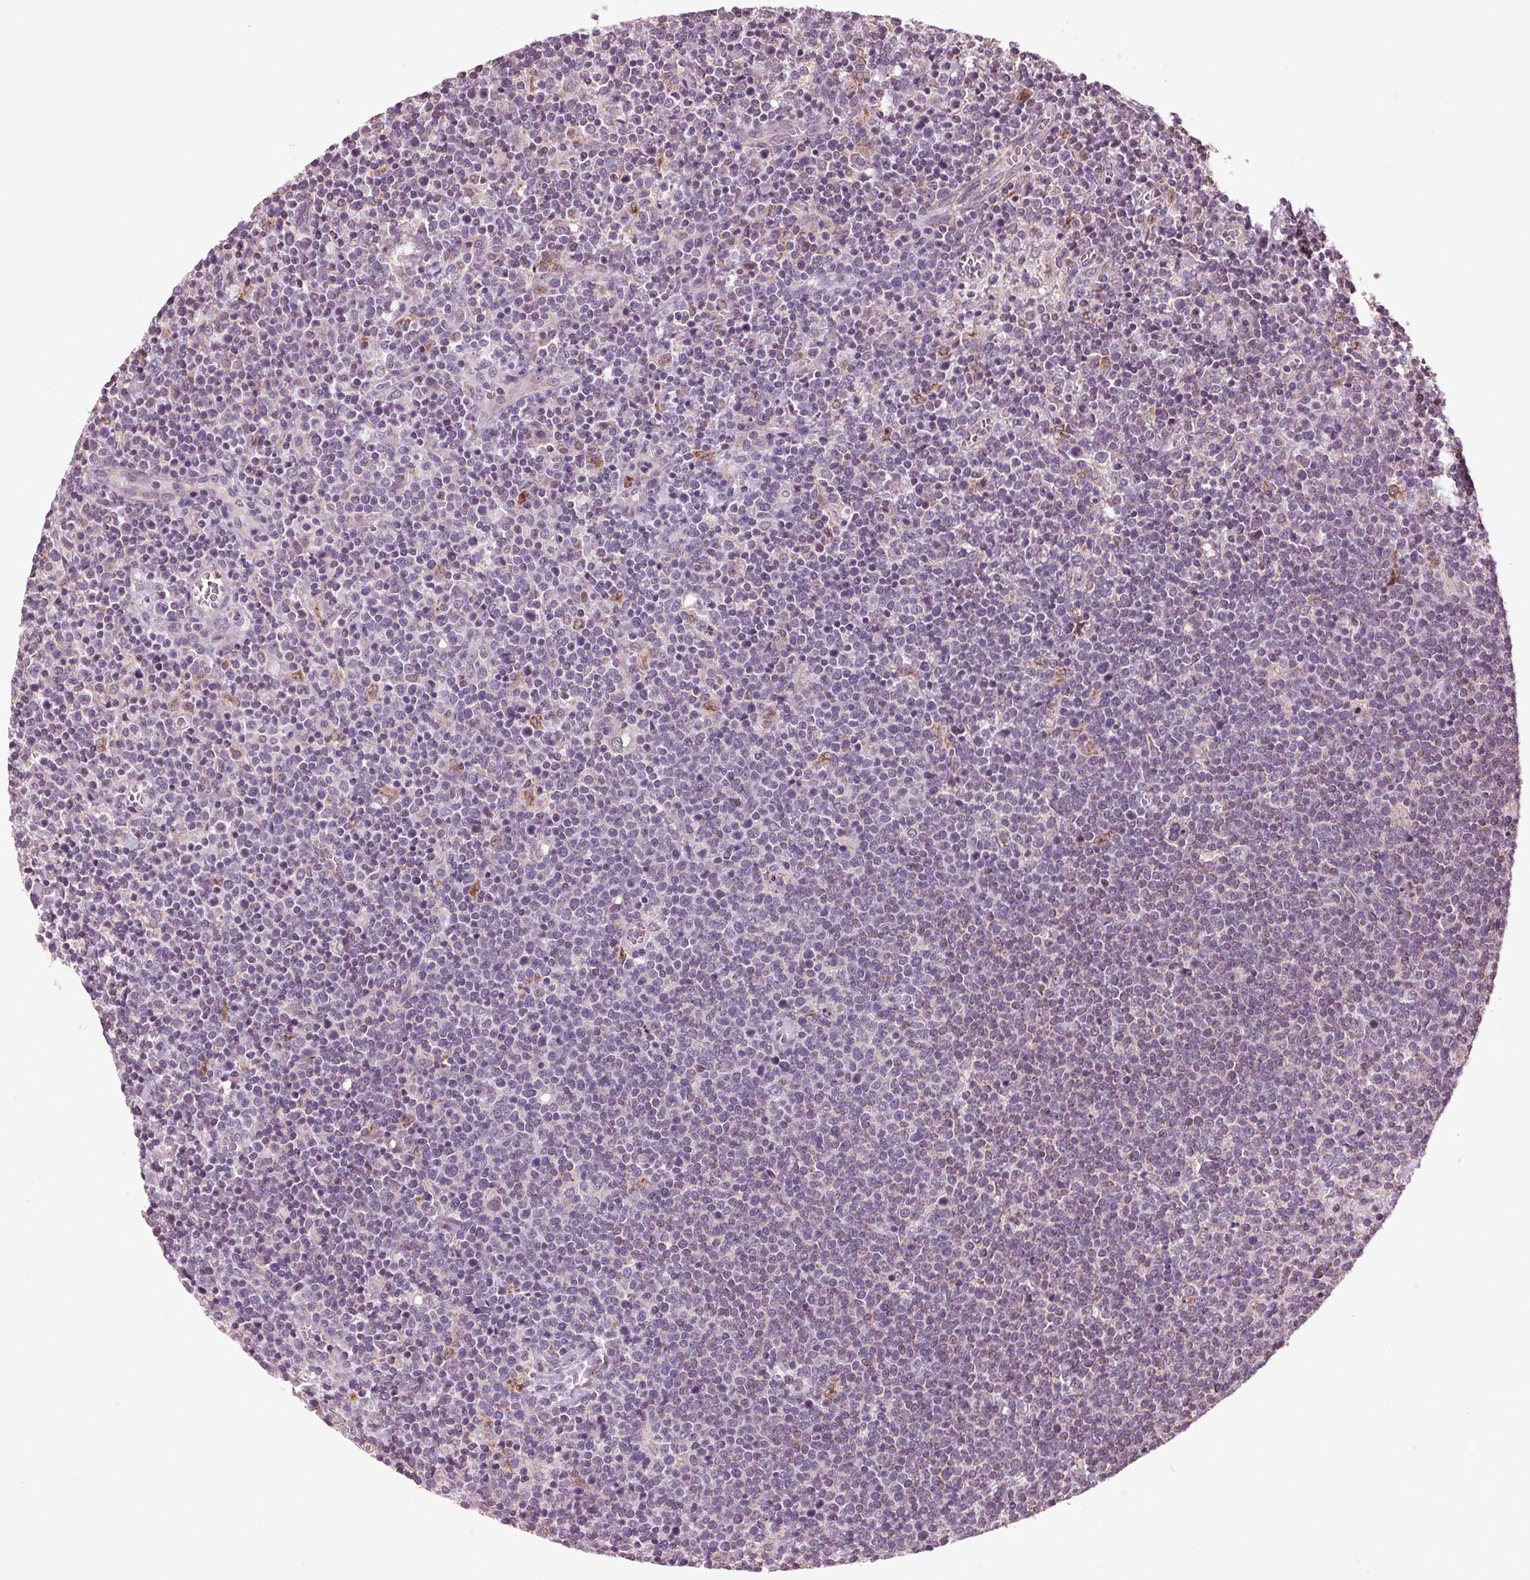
{"staining": {"intensity": "negative", "quantity": "none", "location": "none"}, "tissue": "lymphoma", "cell_type": "Tumor cells", "image_type": "cancer", "snomed": [{"axis": "morphology", "description": "Malignant lymphoma, non-Hodgkin's type, High grade"}, {"axis": "topography", "description": "Lymph node"}], "caption": "Histopathology image shows no protein positivity in tumor cells of high-grade malignant lymphoma, non-Hodgkin's type tissue. (DAB IHC with hematoxylin counter stain).", "gene": "RNPEP", "patient": {"sex": "male", "age": 61}}